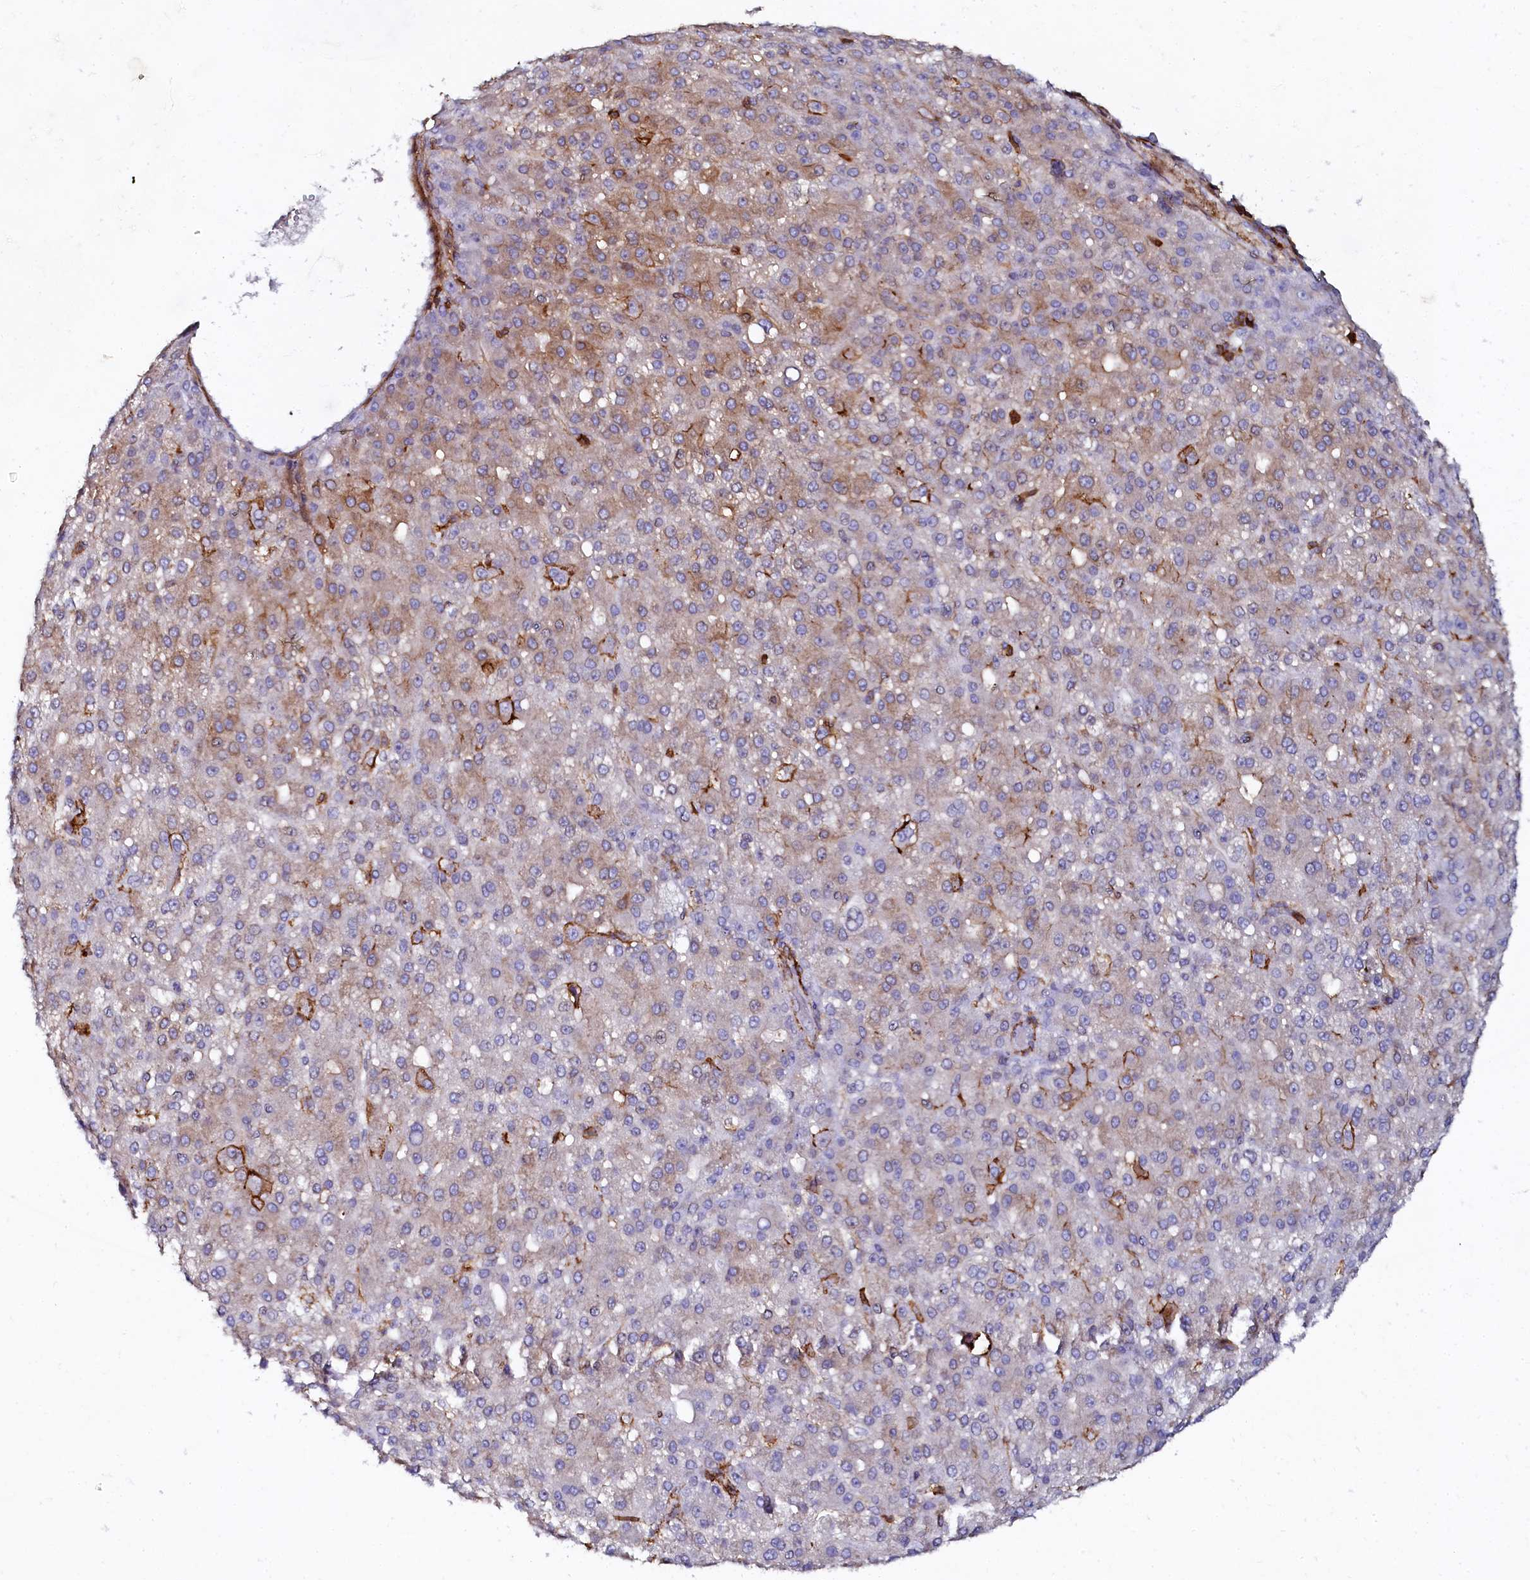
{"staining": {"intensity": "moderate", "quantity": "25%-75%", "location": "cytoplasmic/membranous"}, "tissue": "liver cancer", "cell_type": "Tumor cells", "image_type": "cancer", "snomed": [{"axis": "morphology", "description": "Carcinoma, Hepatocellular, NOS"}, {"axis": "topography", "description": "Liver"}], "caption": "The micrograph exhibits immunohistochemical staining of liver hepatocellular carcinoma. There is moderate cytoplasmic/membranous expression is seen in about 25%-75% of tumor cells. (Stains: DAB (3,3'-diaminobenzidine) in brown, nuclei in blue, Microscopy: brightfield microscopy at high magnification).", "gene": "AAAS", "patient": {"sex": "male", "age": 67}}